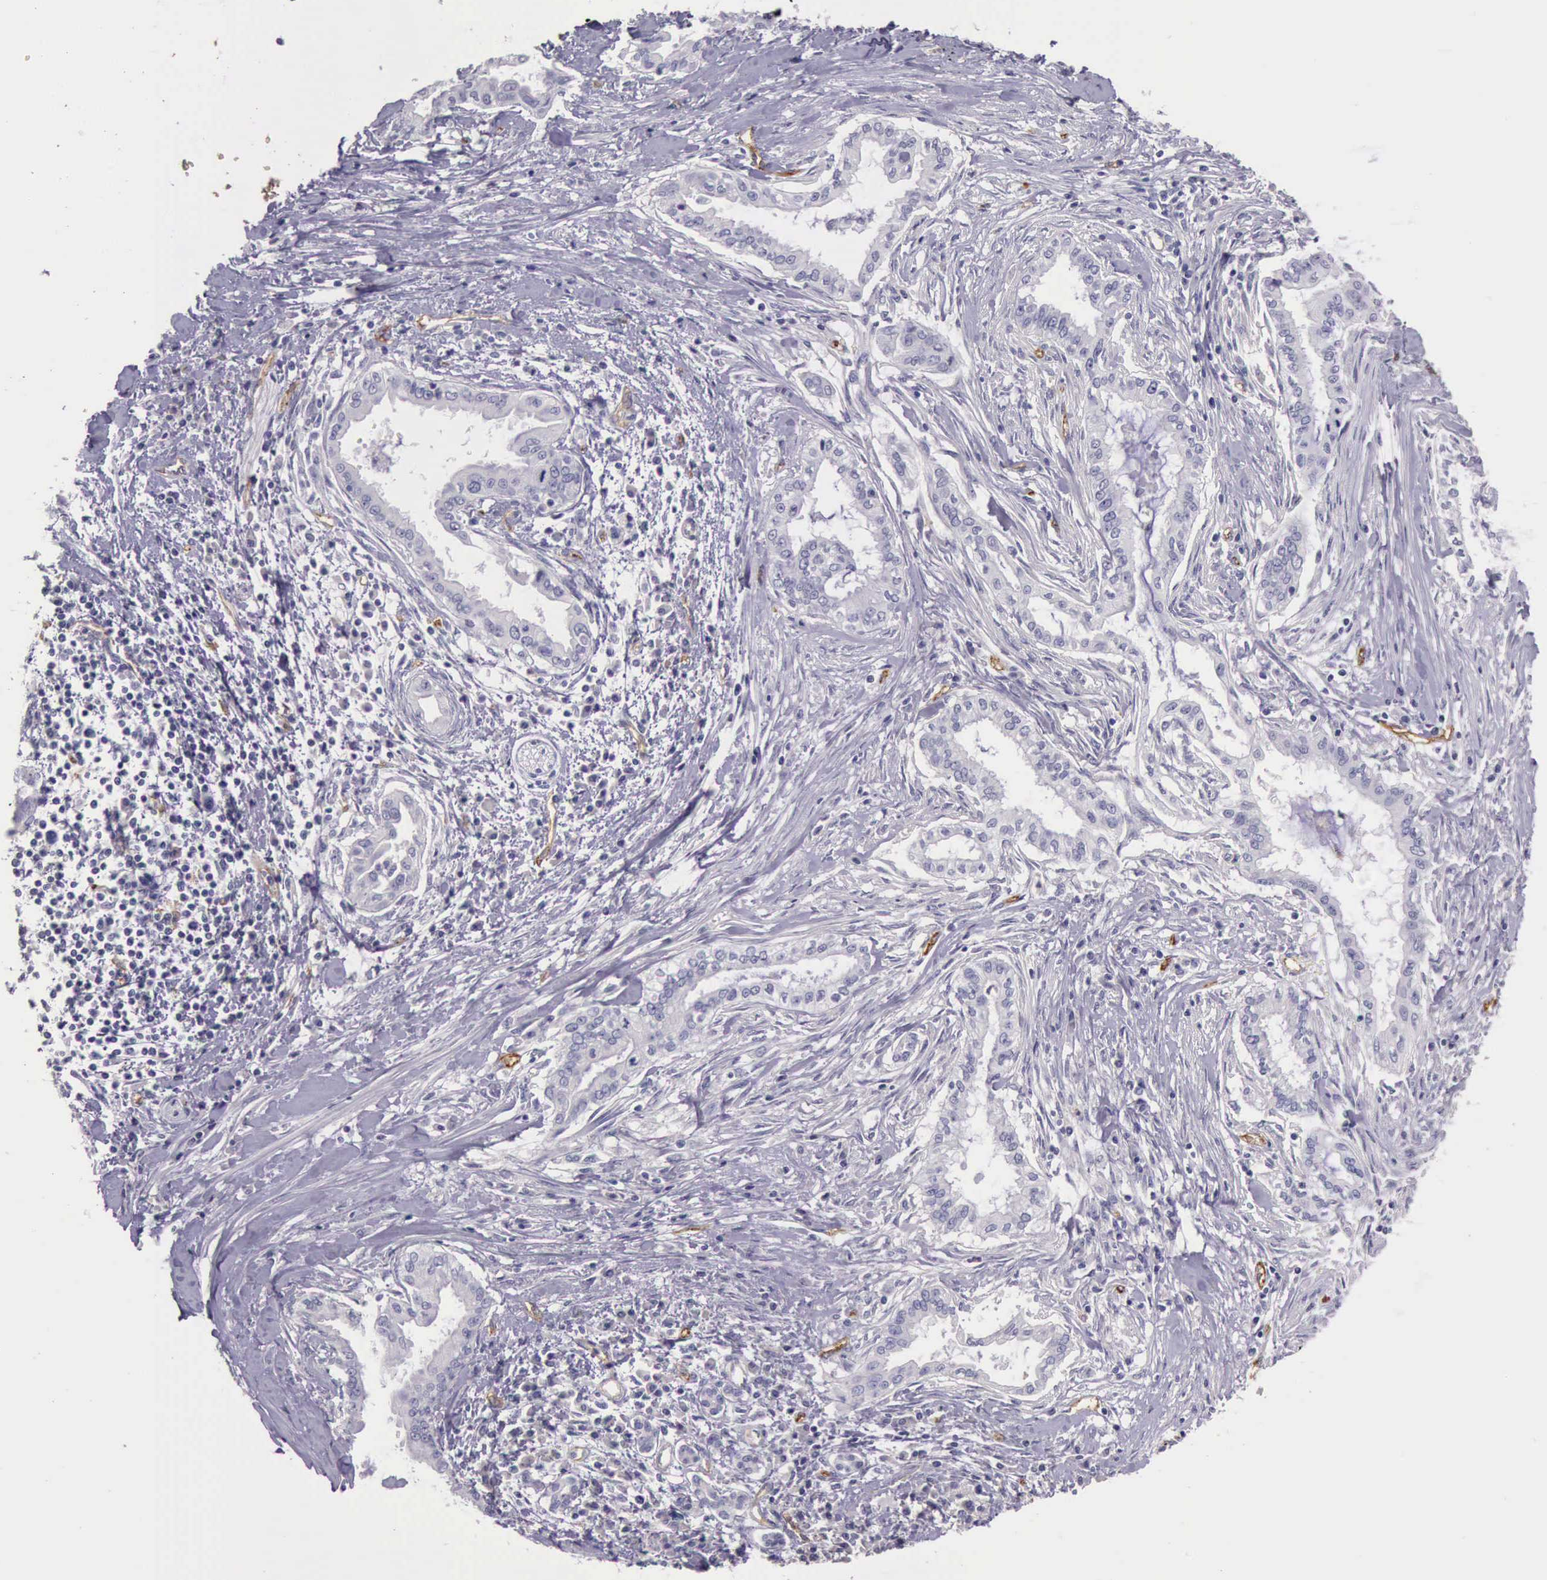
{"staining": {"intensity": "negative", "quantity": "none", "location": "none"}, "tissue": "pancreatic cancer", "cell_type": "Tumor cells", "image_type": "cancer", "snomed": [{"axis": "morphology", "description": "Adenocarcinoma, NOS"}, {"axis": "topography", "description": "Pancreas"}], "caption": "Immunohistochemistry image of human adenocarcinoma (pancreatic) stained for a protein (brown), which demonstrates no expression in tumor cells.", "gene": "TCEANC", "patient": {"sex": "female", "age": 64}}